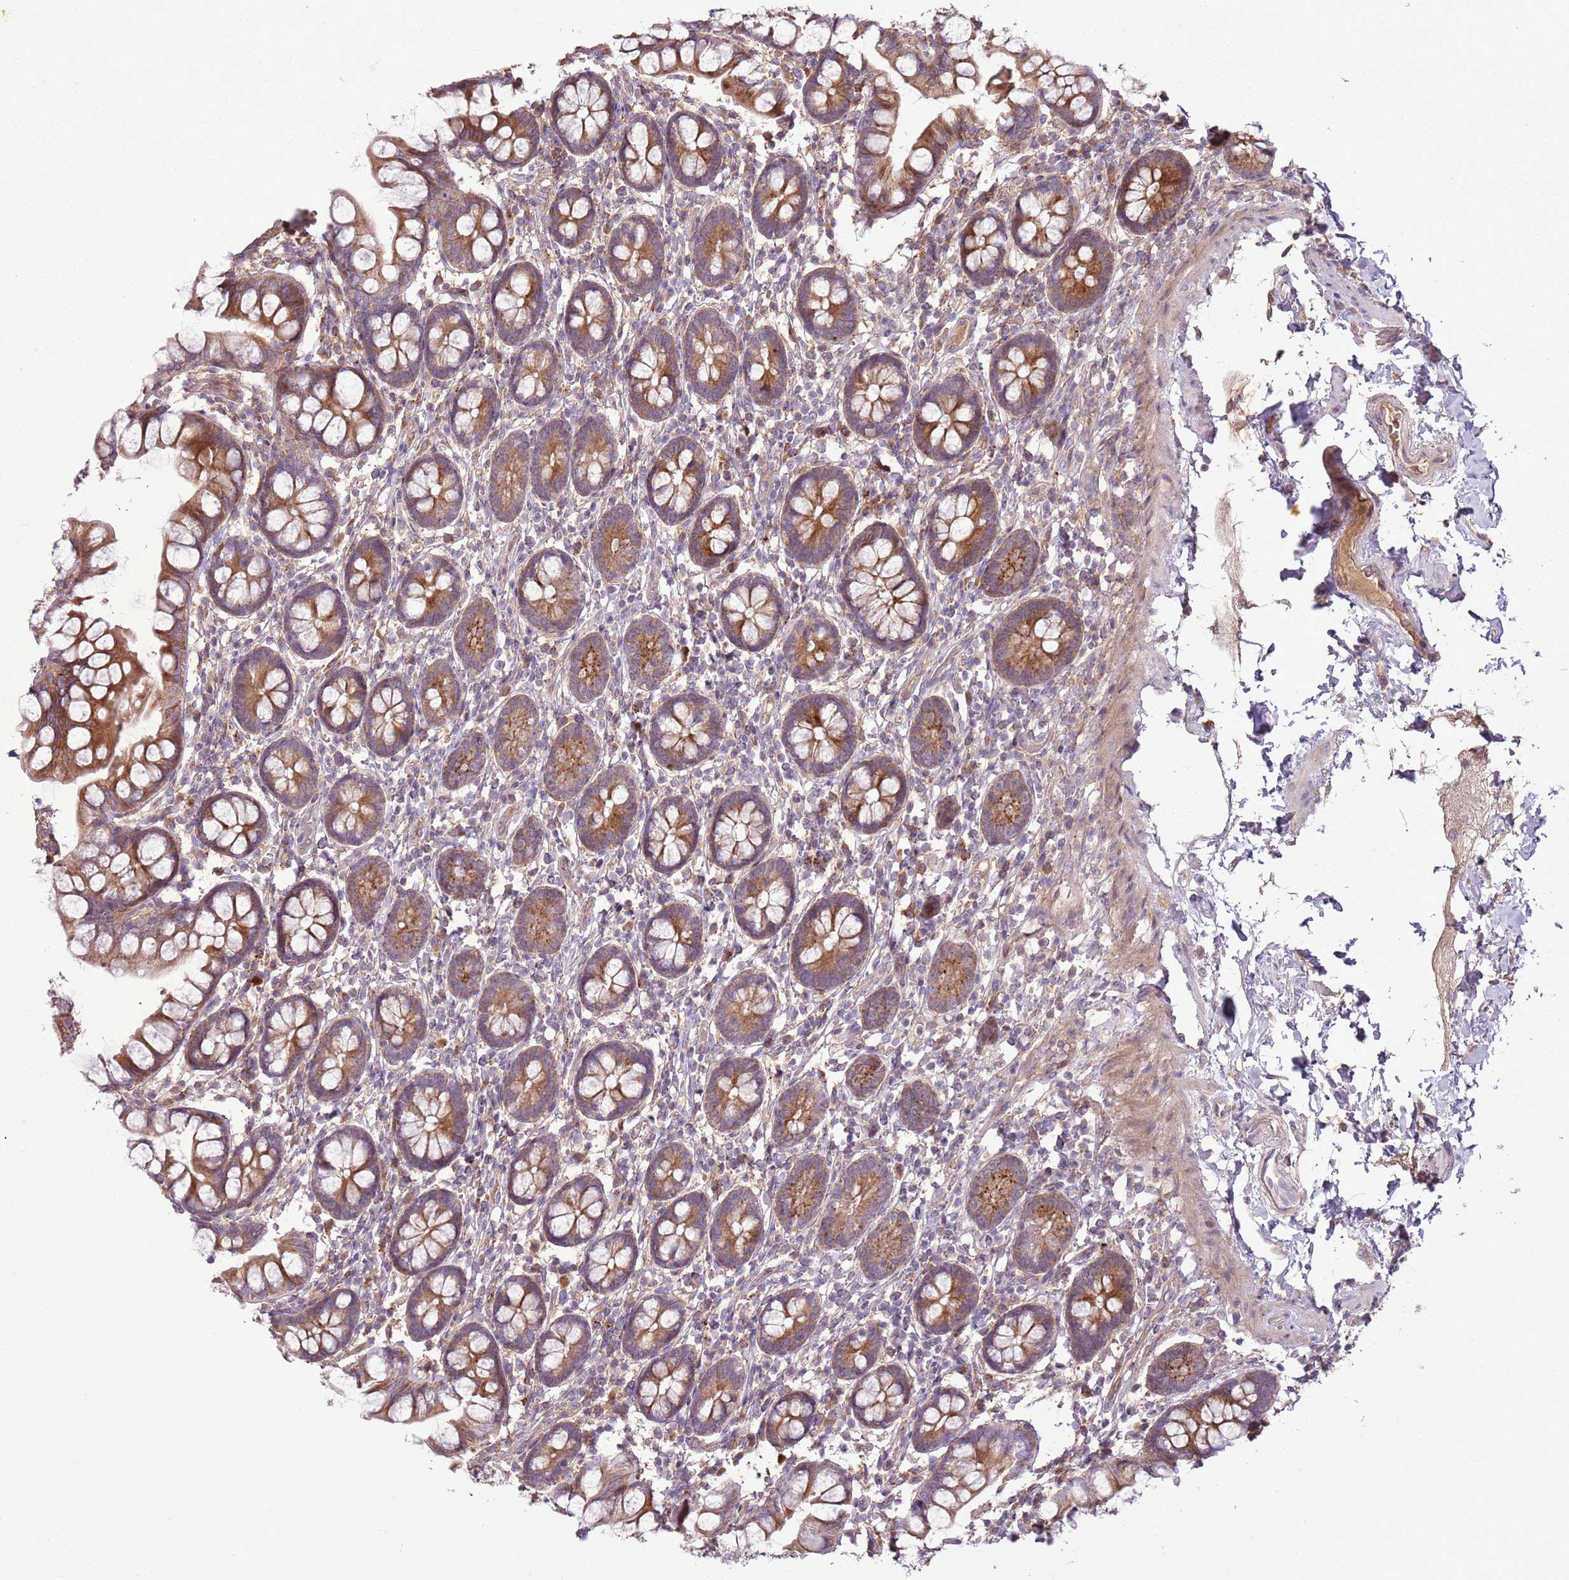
{"staining": {"intensity": "strong", "quantity": ">75%", "location": "cytoplasmic/membranous"}, "tissue": "small intestine", "cell_type": "Glandular cells", "image_type": "normal", "snomed": [{"axis": "morphology", "description": "Normal tissue, NOS"}, {"axis": "topography", "description": "Small intestine"}], "caption": "The histopathology image displays staining of unremarkable small intestine, revealing strong cytoplasmic/membranous protein staining (brown color) within glandular cells.", "gene": "ANKRD24", "patient": {"sex": "female", "age": 84}}